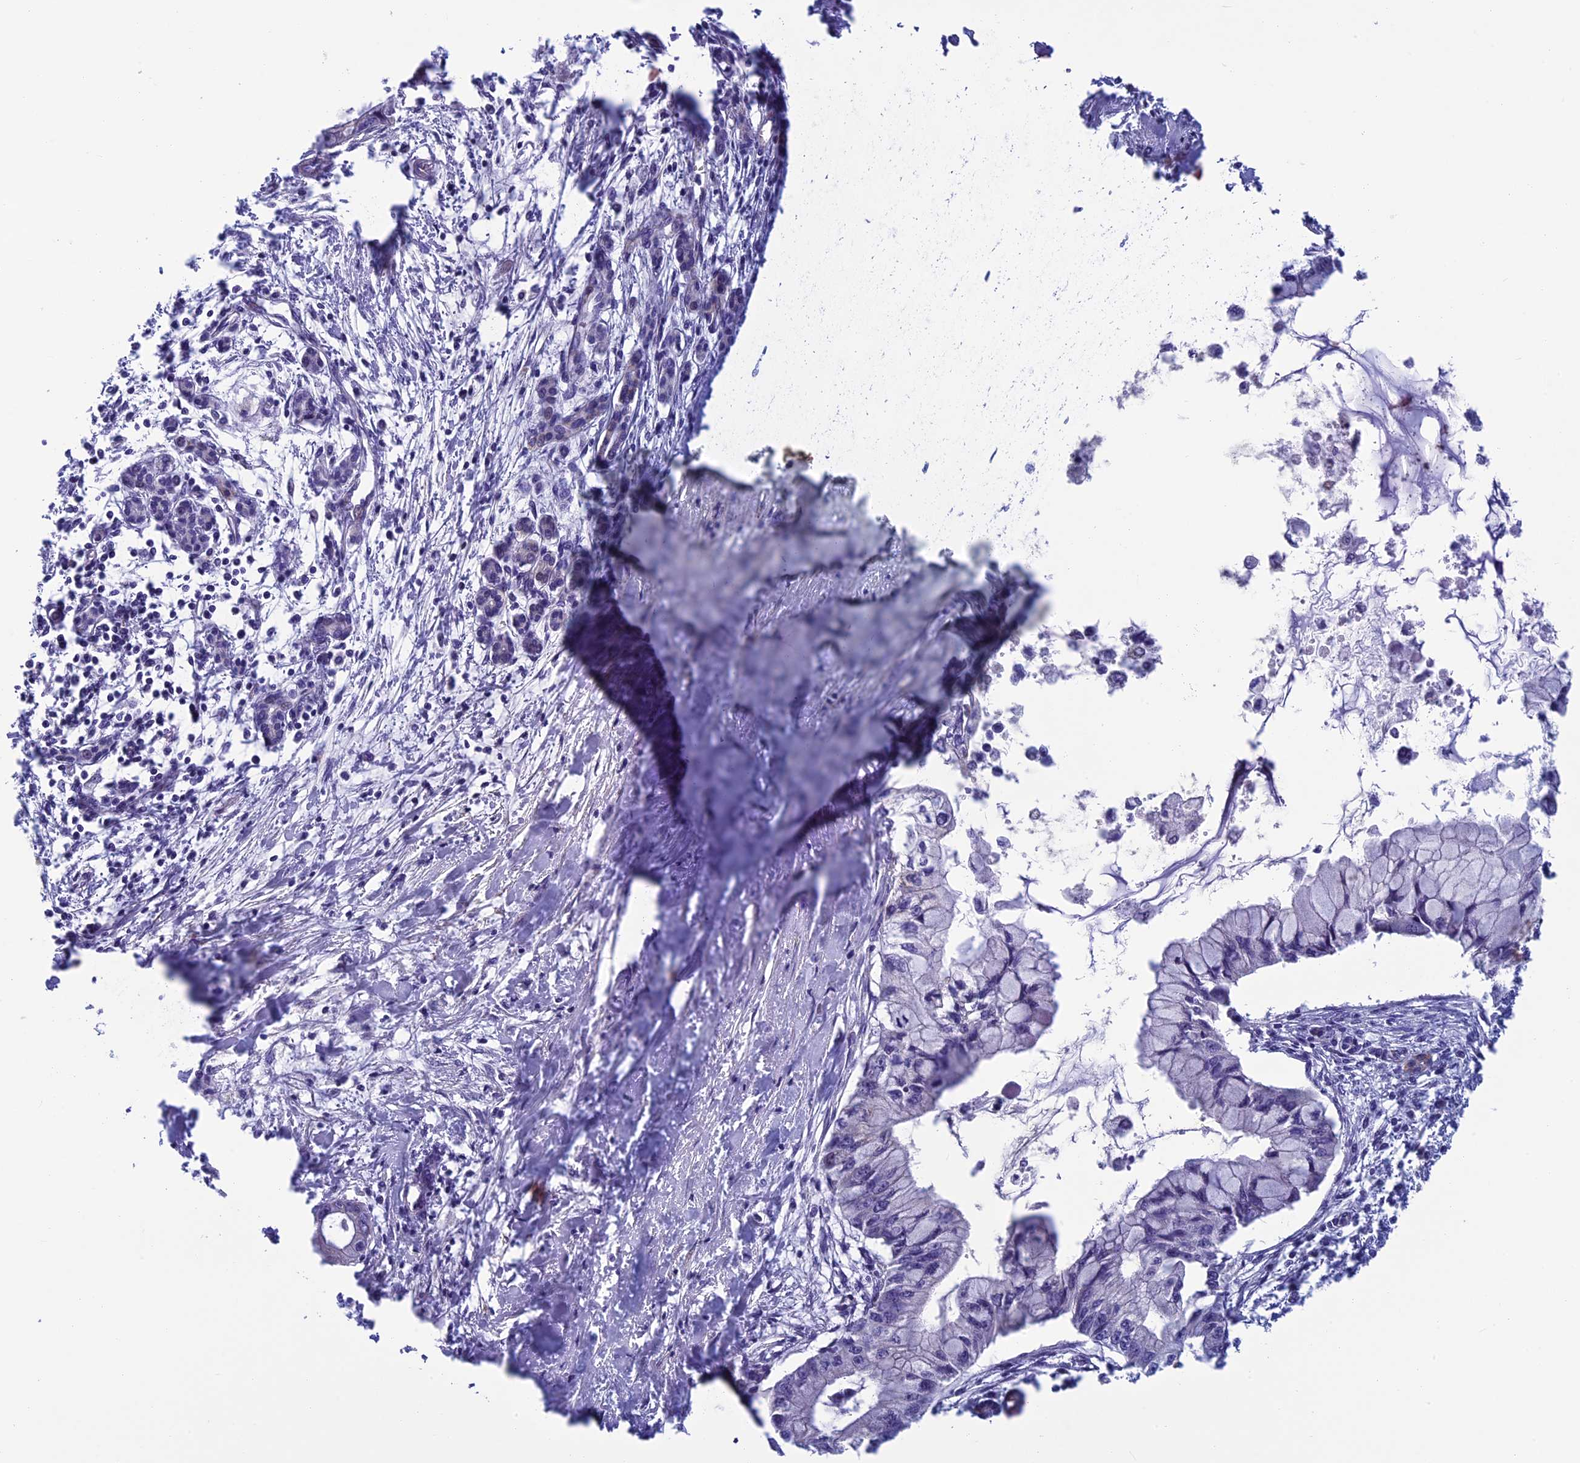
{"staining": {"intensity": "negative", "quantity": "none", "location": "none"}, "tissue": "pancreatic cancer", "cell_type": "Tumor cells", "image_type": "cancer", "snomed": [{"axis": "morphology", "description": "Adenocarcinoma, NOS"}, {"axis": "topography", "description": "Pancreas"}], "caption": "Protein analysis of pancreatic cancer shows no significant staining in tumor cells. (DAB IHC with hematoxylin counter stain).", "gene": "MFSD12", "patient": {"sex": "male", "age": 48}}